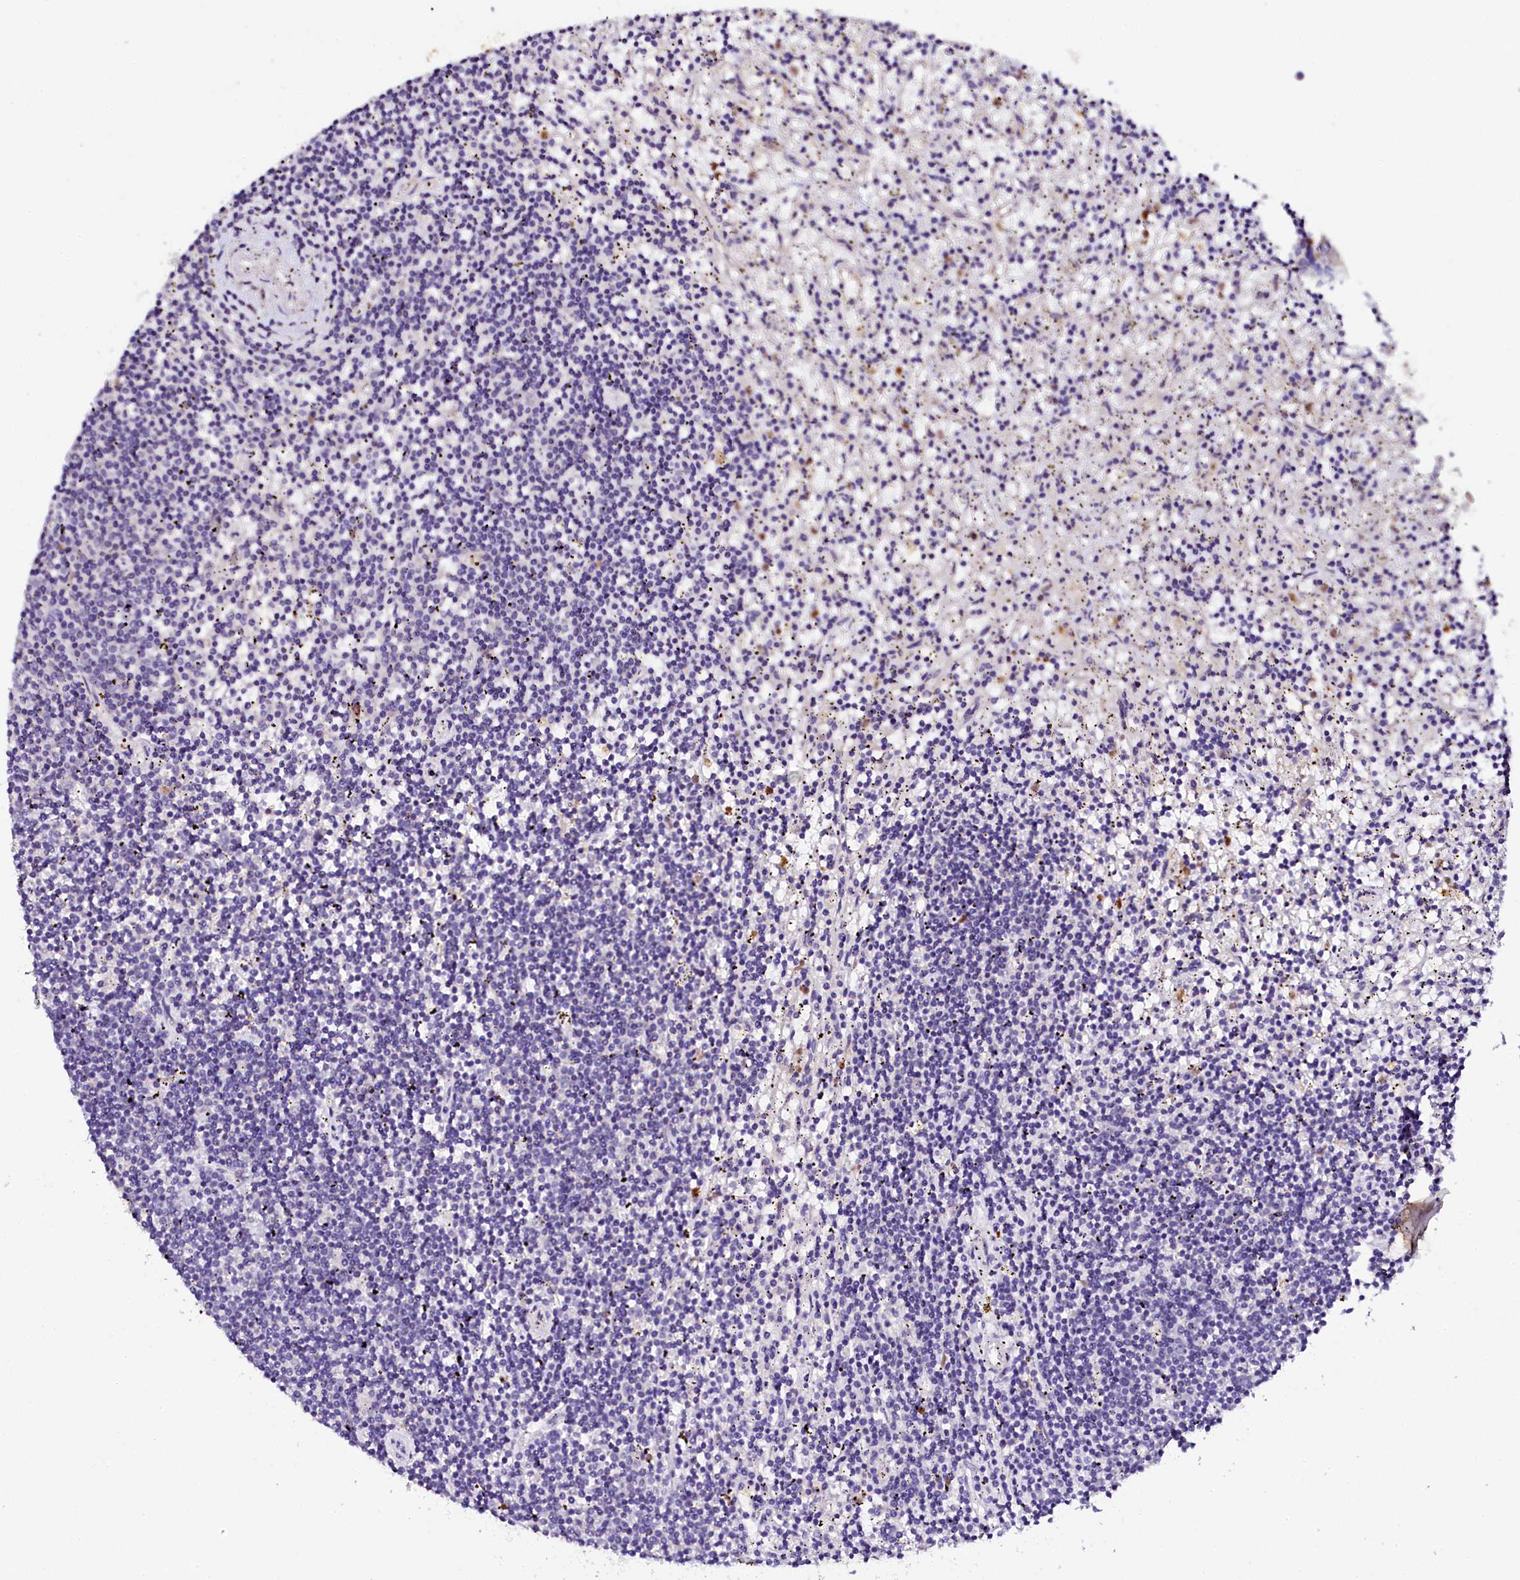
{"staining": {"intensity": "negative", "quantity": "none", "location": "none"}, "tissue": "lymphoma", "cell_type": "Tumor cells", "image_type": "cancer", "snomed": [{"axis": "morphology", "description": "Malignant lymphoma, non-Hodgkin's type, Low grade"}, {"axis": "topography", "description": "Spleen"}], "caption": "Tumor cells show no significant staining in lymphoma.", "gene": "NAA16", "patient": {"sex": "male", "age": 76}}